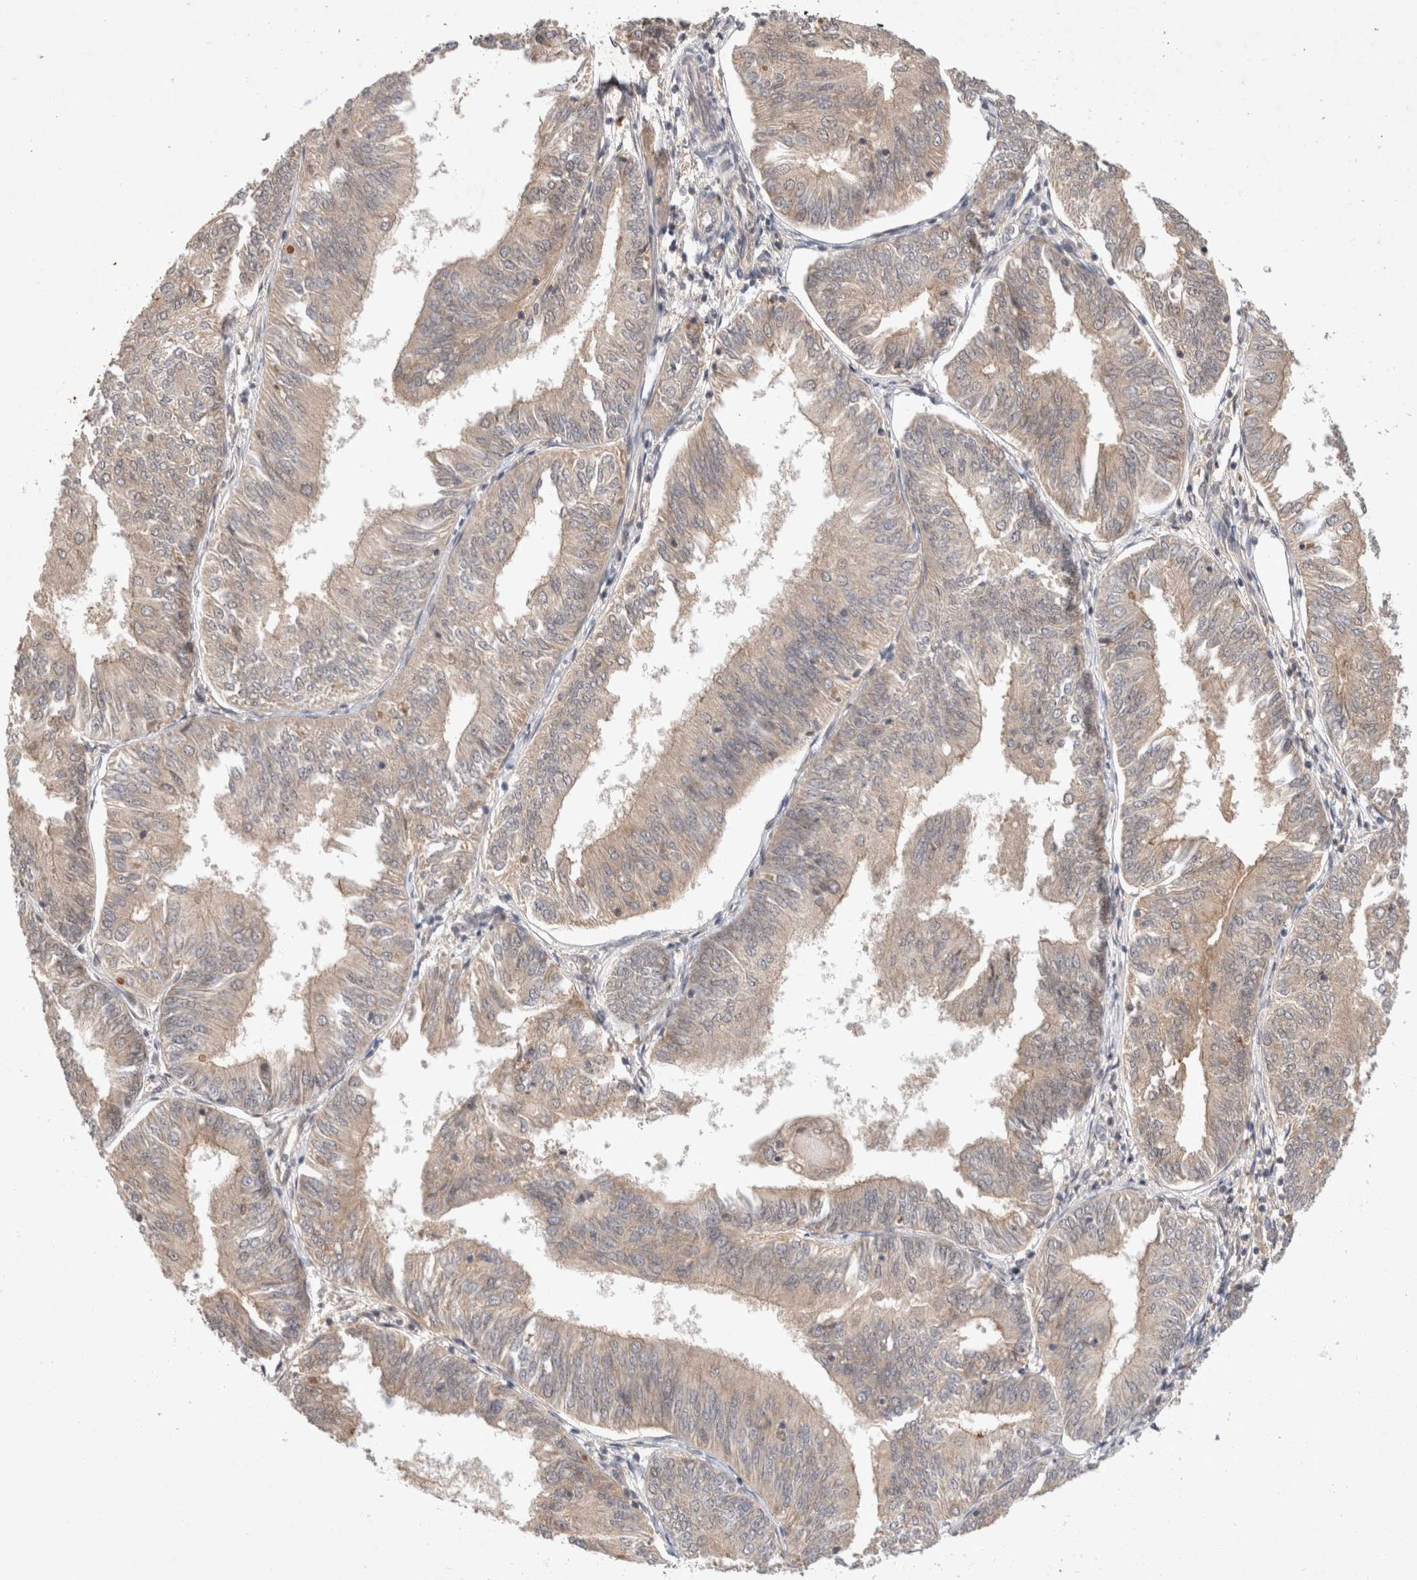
{"staining": {"intensity": "weak", "quantity": "25%-75%", "location": "cytoplasmic/membranous"}, "tissue": "endometrial cancer", "cell_type": "Tumor cells", "image_type": "cancer", "snomed": [{"axis": "morphology", "description": "Adenocarcinoma, NOS"}, {"axis": "topography", "description": "Endometrium"}], "caption": "Immunohistochemistry micrograph of human adenocarcinoma (endometrial) stained for a protein (brown), which shows low levels of weak cytoplasmic/membranous positivity in about 25%-75% of tumor cells.", "gene": "YES1", "patient": {"sex": "female", "age": 58}}